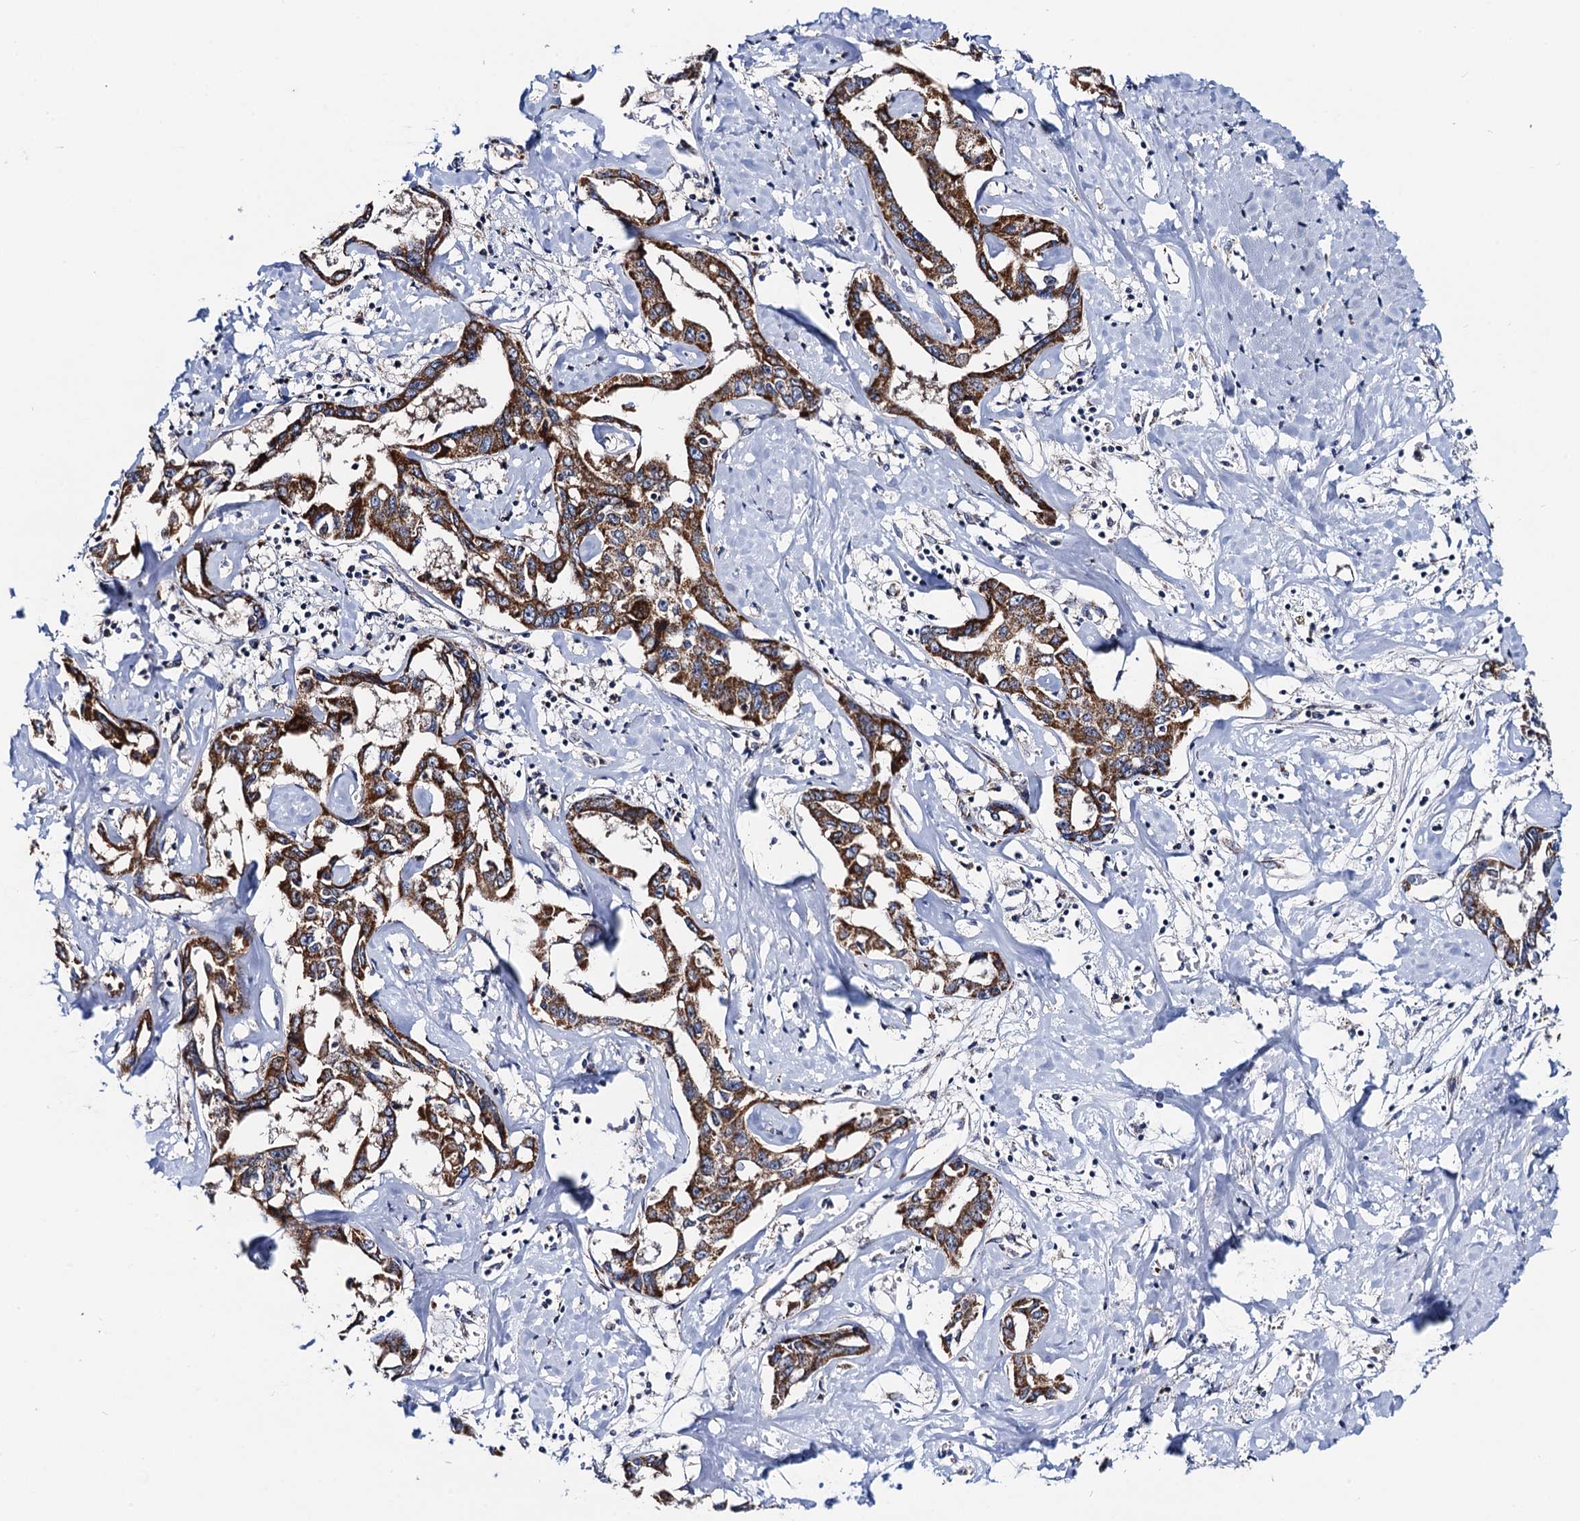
{"staining": {"intensity": "strong", "quantity": ">75%", "location": "cytoplasmic/membranous"}, "tissue": "liver cancer", "cell_type": "Tumor cells", "image_type": "cancer", "snomed": [{"axis": "morphology", "description": "Cholangiocarcinoma"}, {"axis": "topography", "description": "Liver"}], "caption": "Tumor cells show high levels of strong cytoplasmic/membranous expression in approximately >75% of cells in human liver cholangiocarcinoma.", "gene": "PTCD3", "patient": {"sex": "male", "age": 59}}